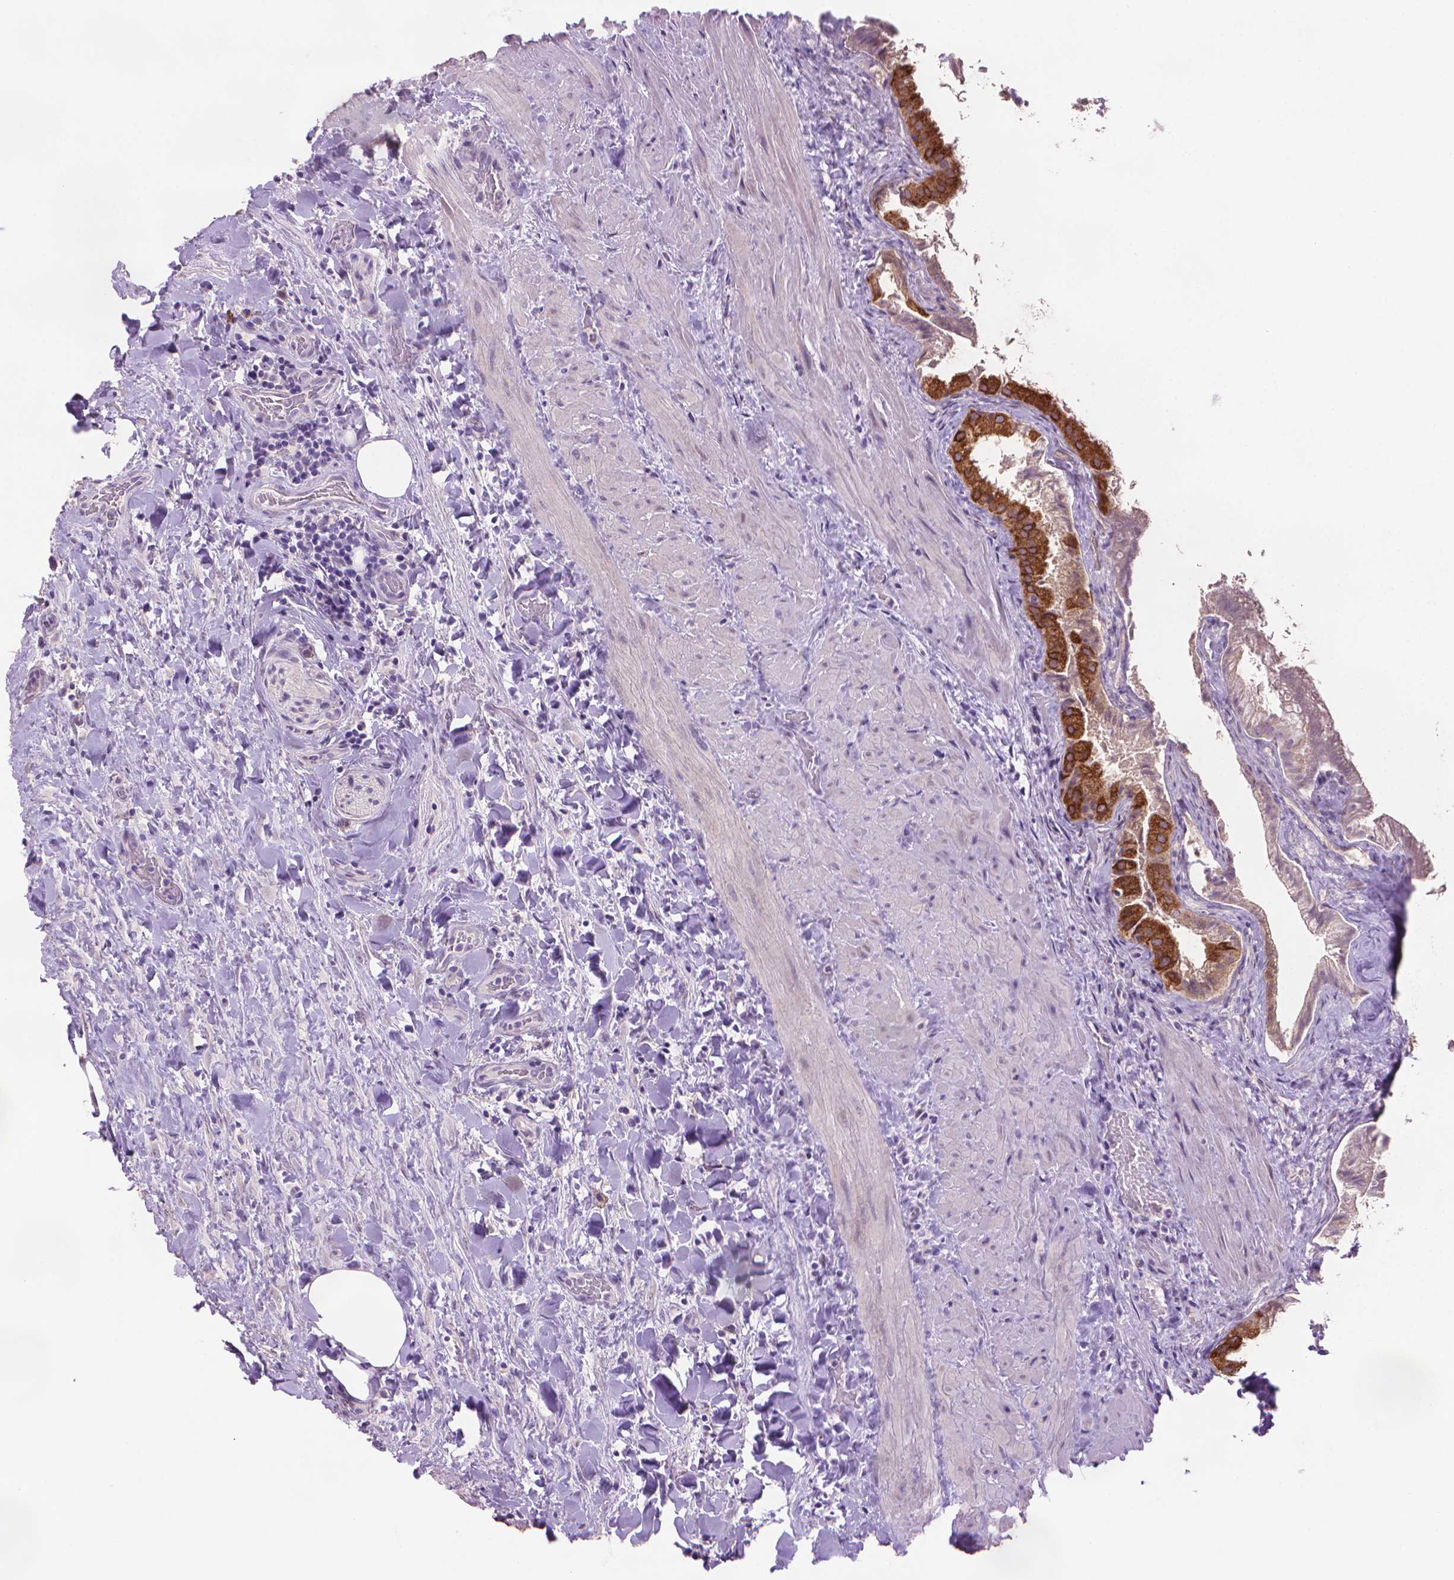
{"staining": {"intensity": "moderate", "quantity": "25%-75%", "location": "cytoplasmic/membranous"}, "tissue": "gallbladder", "cell_type": "Glandular cells", "image_type": "normal", "snomed": [{"axis": "morphology", "description": "Normal tissue, NOS"}, {"axis": "topography", "description": "Gallbladder"}], "caption": "Gallbladder stained with immunohistochemistry (IHC) shows moderate cytoplasmic/membranous positivity in about 25%-75% of glandular cells.", "gene": "MUC1", "patient": {"sex": "male", "age": 70}}